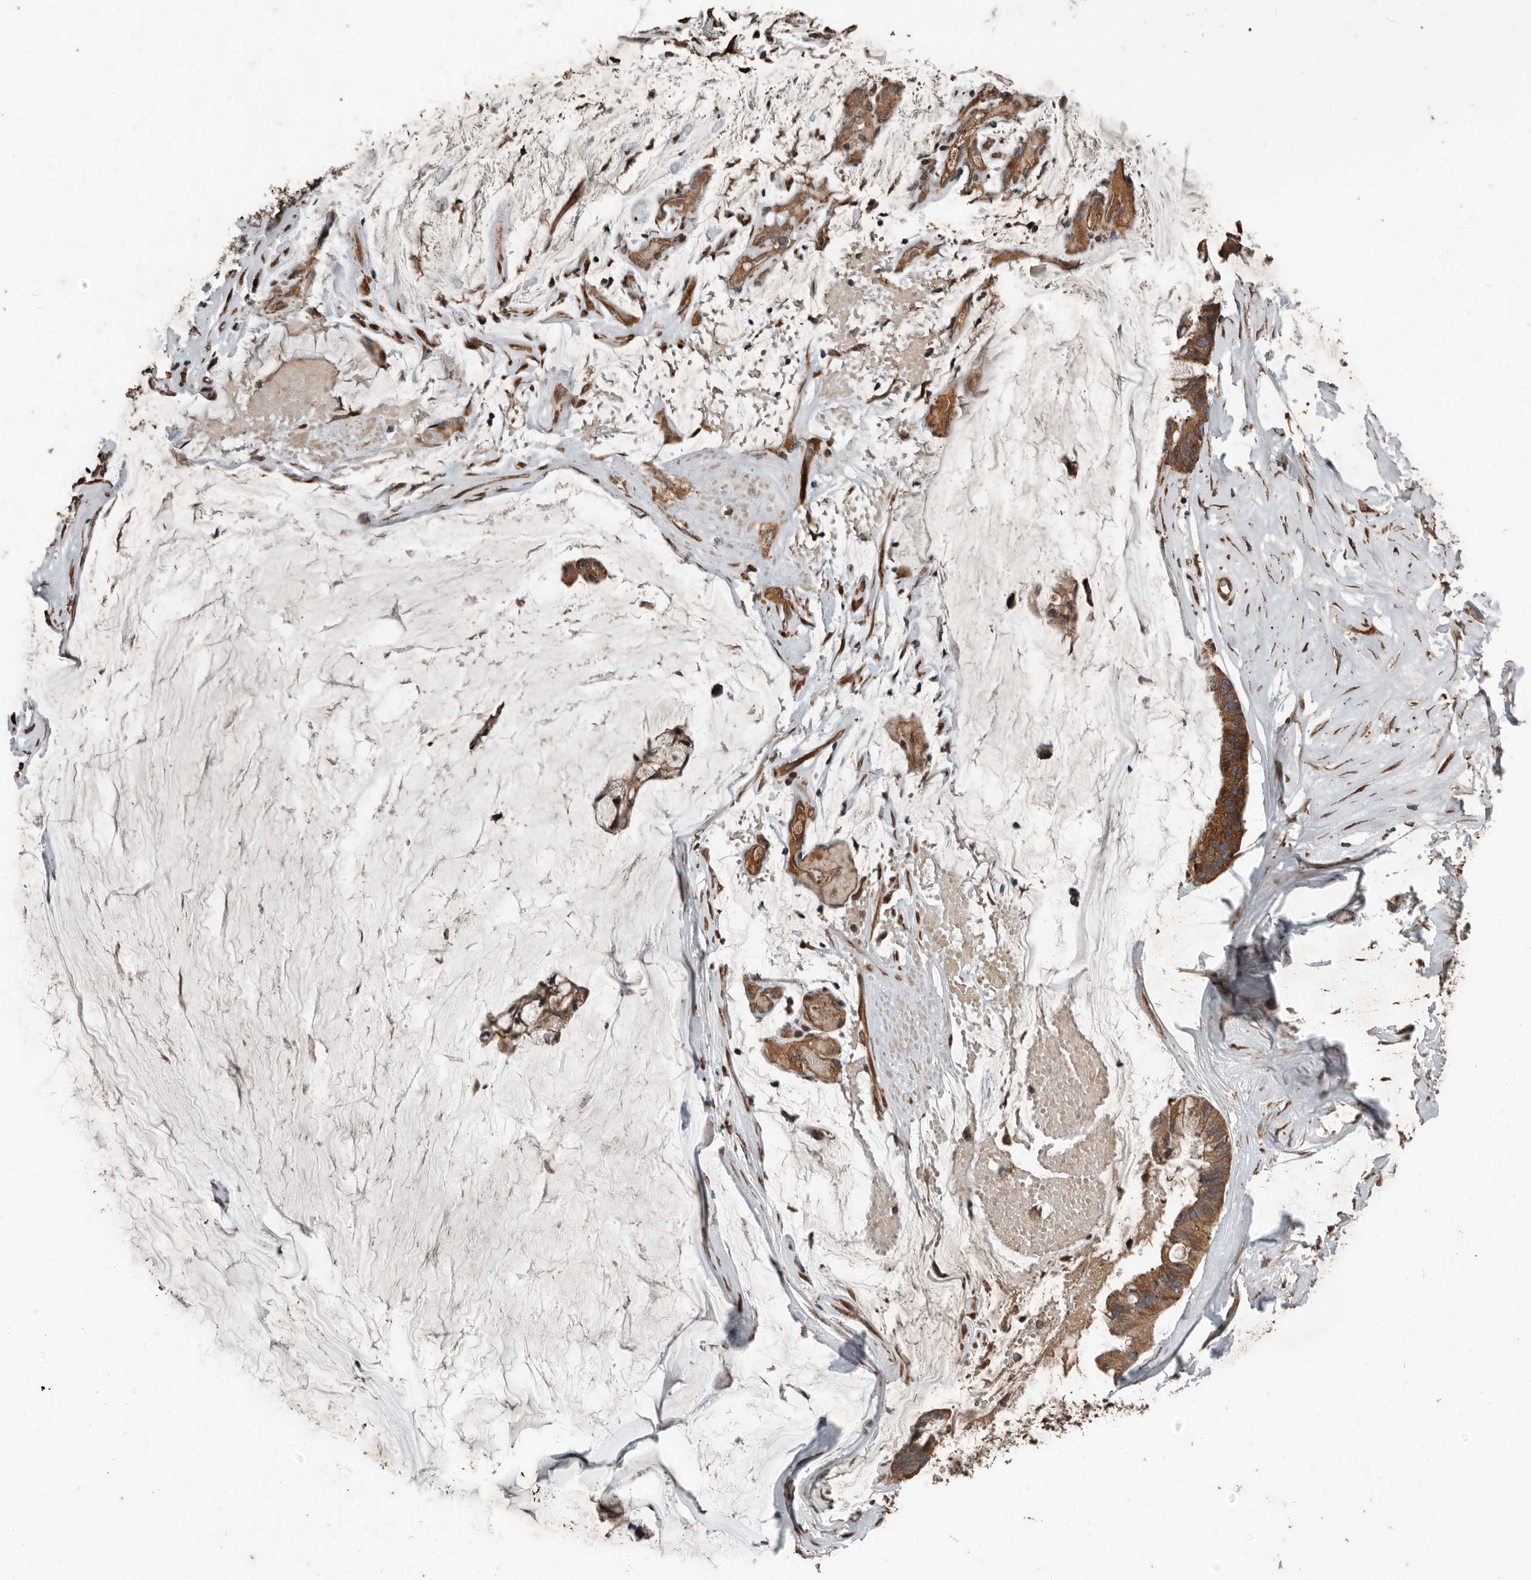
{"staining": {"intensity": "strong", "quantity": ">75%", "location": "cytoplasmic/membranous"}, "tissue": "ovarian cancer", "cell_type": "Tumor cells", "image_type": "cancer", "snomed": [{"axis": "morphology", "description": "Cystadenocarcinoma, mucinous, NOS"}, {"axis": "topography", "description": "Ovary"}], "caption": "Protein expression analysis of ovarian mucinous cystadenocarcinoma reveals strong cytoplasmic/membranous expression in about >75% of tumor cells.", "gene": "RNF207", "patient": {"sex": "female", "age": 39}}